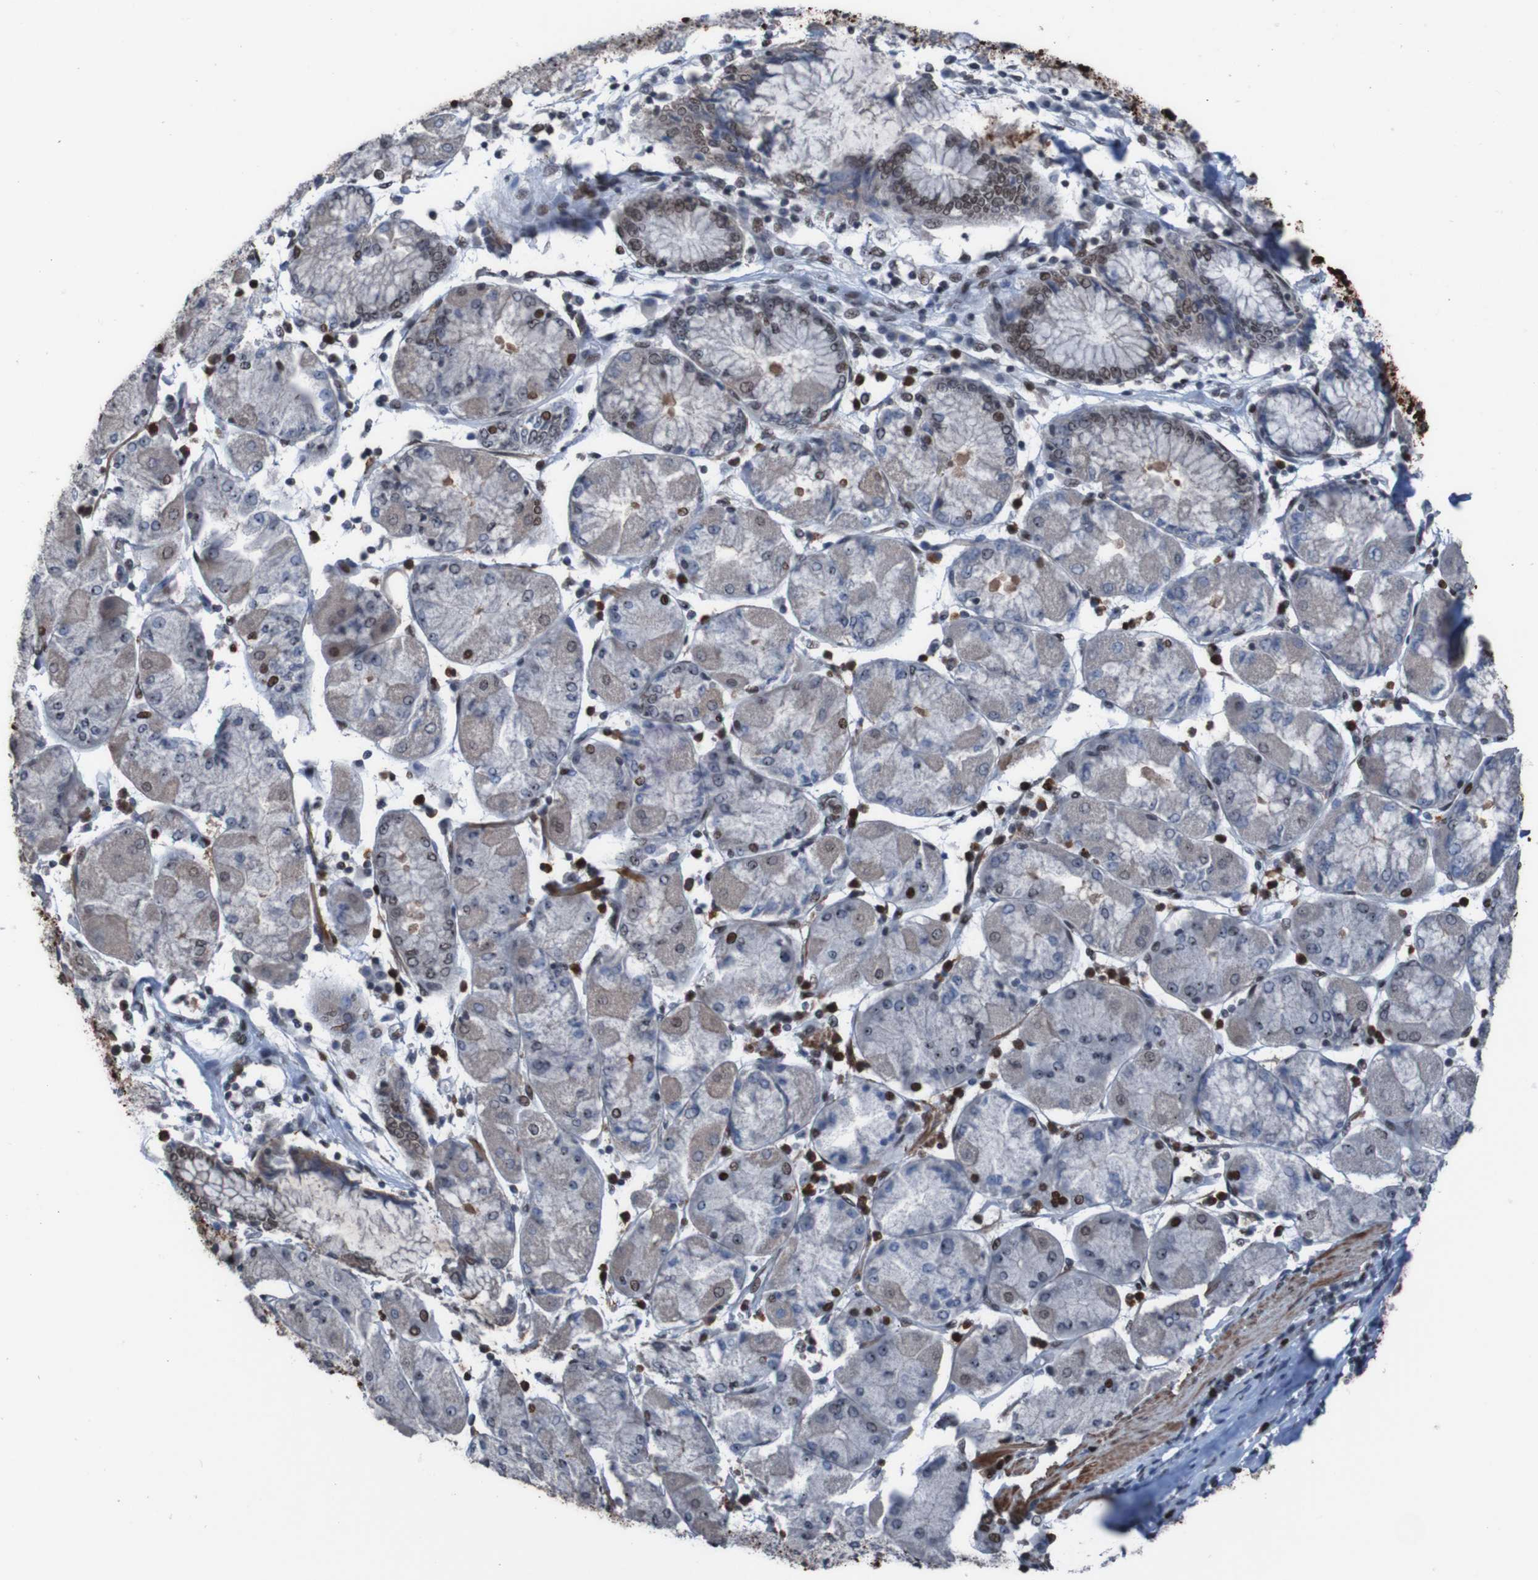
{"staining": {"intensity": "moderate", "quantity": ">75%", "location": "cytoplasmic/membranous,nuclear"}, "tissue": "stomach cancer", "cell_type": "Tumor cells", "image_type": "cancer", "snomed": [{"axis": "morphology", "description": "Normal tissue, NOS"}, {"axis": "morphology", "description": "Adenocarcinoma, NOS"}, {"axis": "topography", "description": "Stomach, upper"}, {"axis": "topography", "description": "Stomach"}], "caption": "Moderate cytoplasmic/membranous and nuclear positivity for a protein is appreciated in about >75% of tumor cells of stomach adenocarcinoma using immunohistochemistry (IHC).", "gene": "PHF2", "patient": {"sex": "male", "age": 59}}